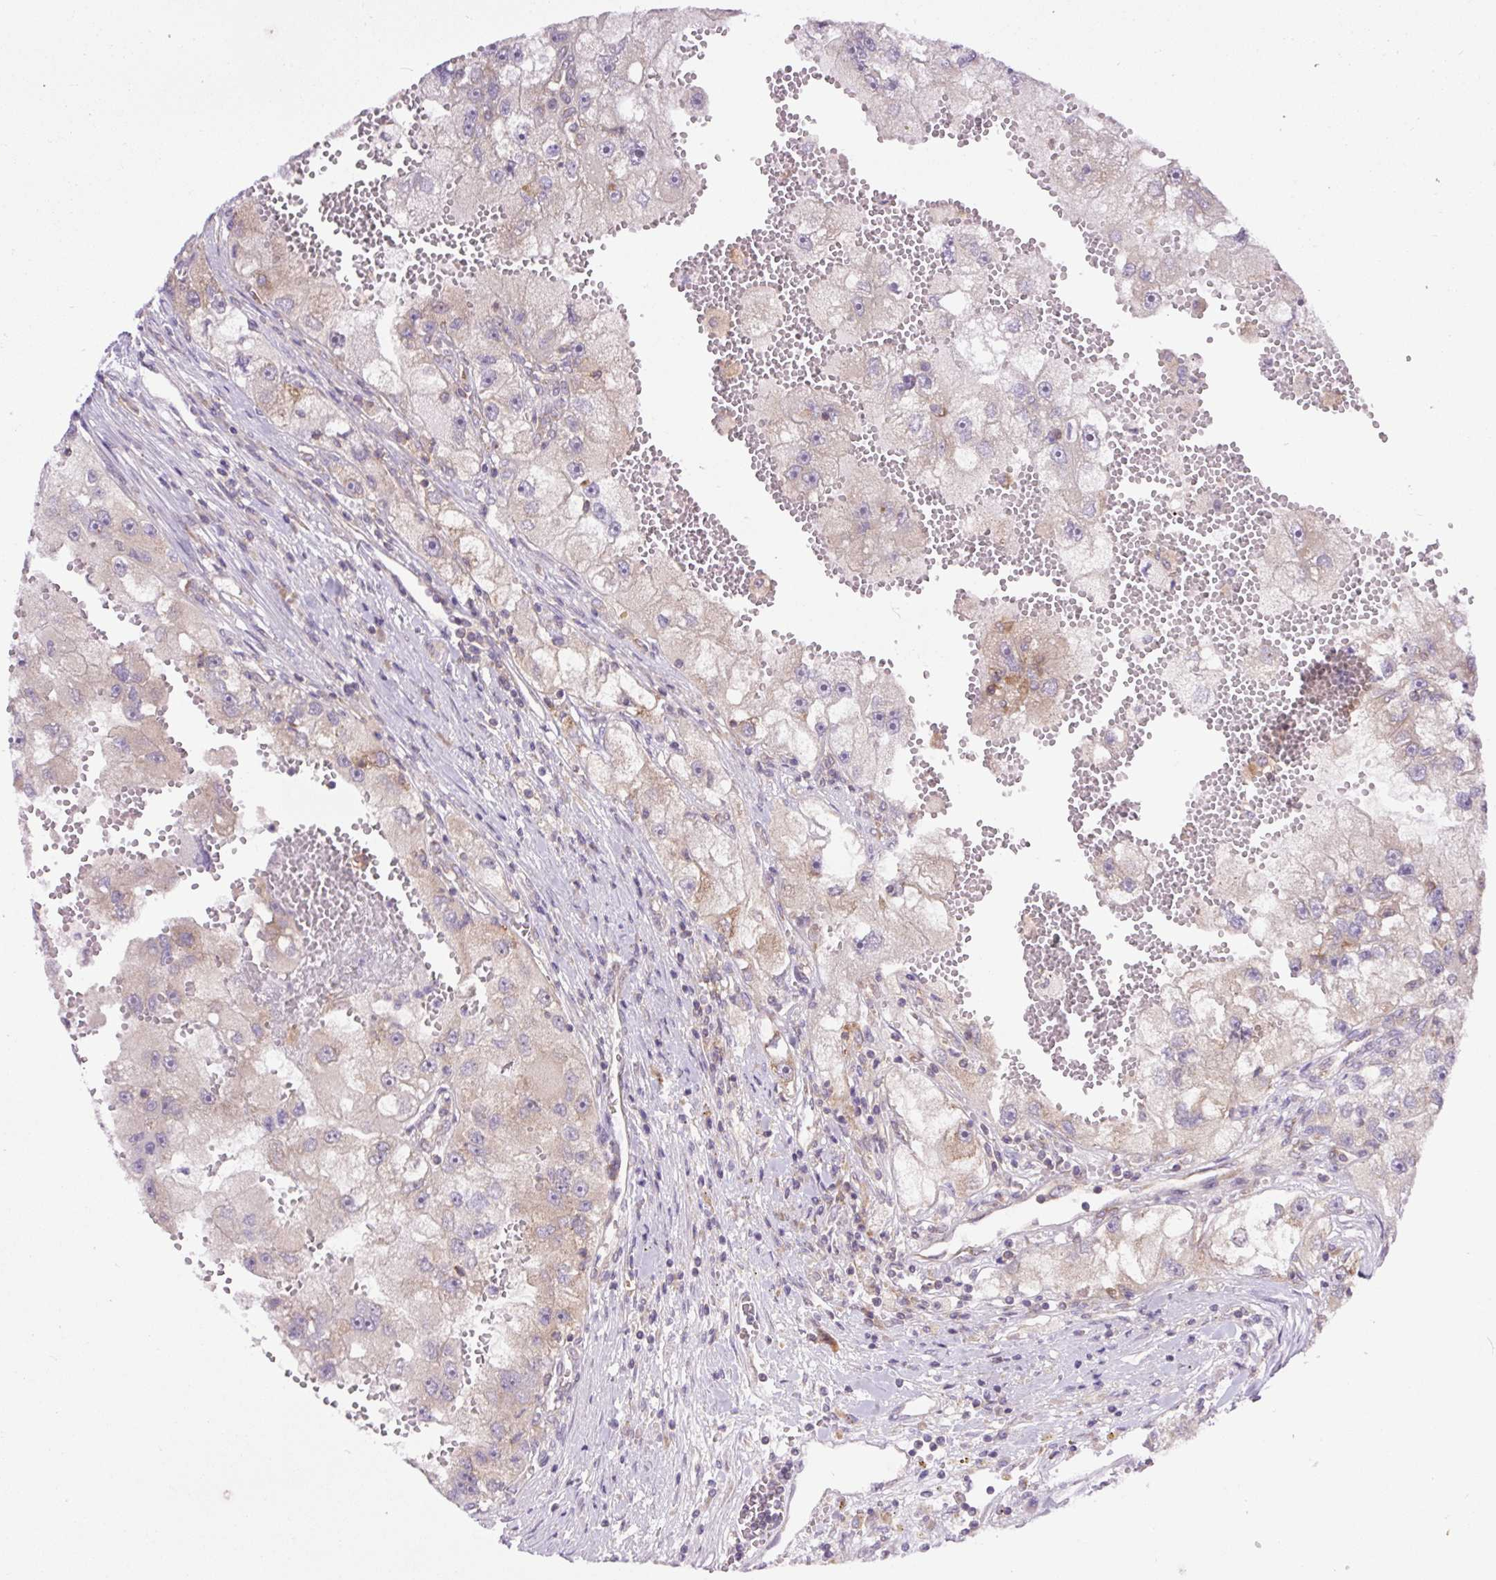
{"staining": {"intensity": "weak", "quantity": "<25%", "location": "cytoplasmic/membranous"}, "tissue": "renal cancer", "cell_type": "Tumor cells", "image_type": "cancer", "snomed": [{"axis": "morphology", "description": "Adenocarcinoma, NOS"}, {"axis": "topography", "description": "Kidney"}], "caption": "Tumor cells show no significant staining in adenocarcinoma (renal). (IHC, brightfield microscopy, high magnification).", "gene": "MINK1", "patient": {"sex": "male", "age": 63}}